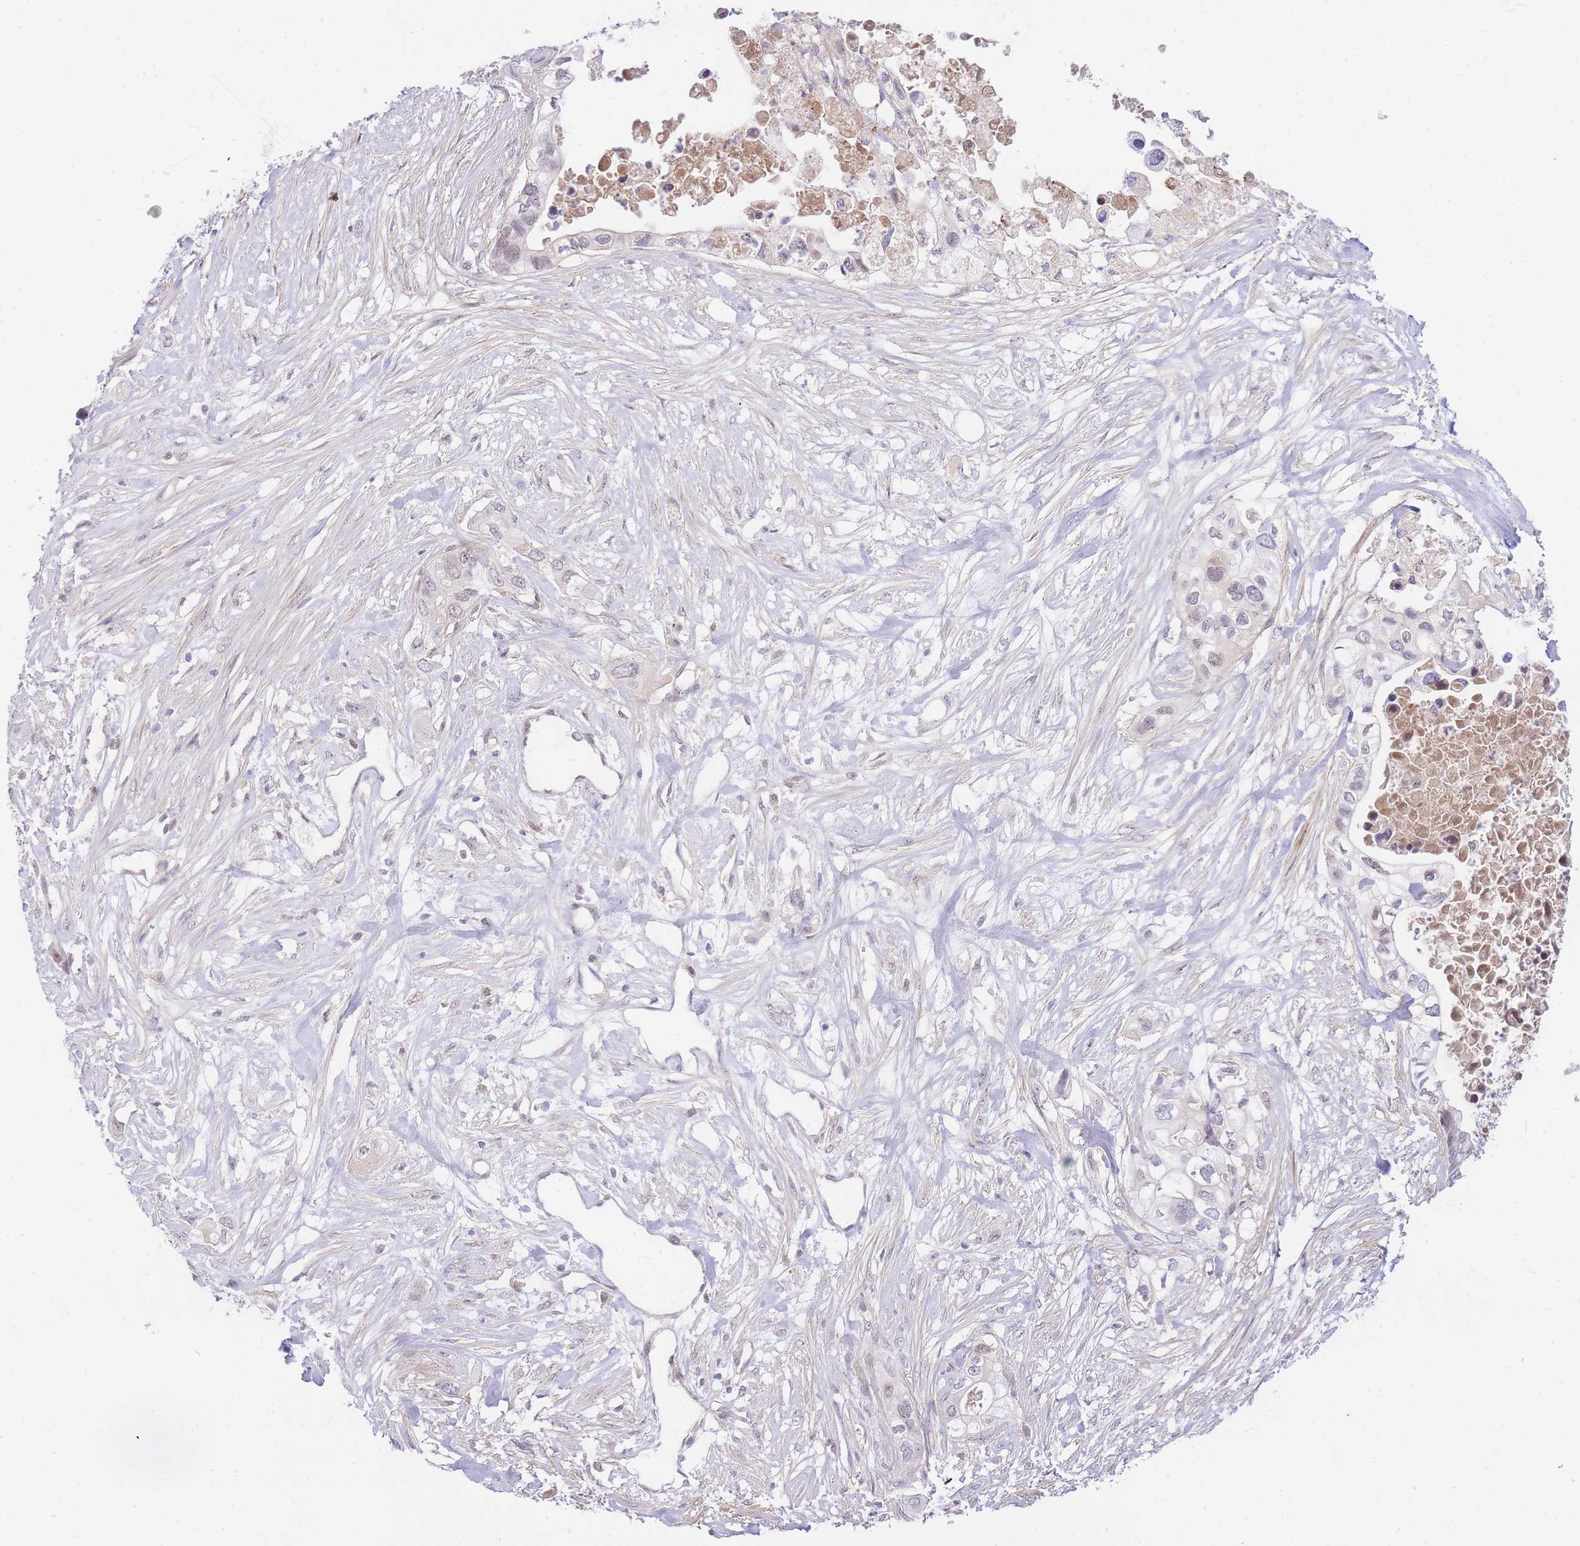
{"staining": {"intensity": "negative", "quantity": "none", "location": "none"}, "tissue": "pancreatic cancer", "cell_type": "Tumor cells", "image_type": "cancer", "snomed": [{"axis": "morphology", "description": "Adenocarcinoma, NOS"}, {"axis": "topography", "description": "Pancreas"}], "caption": "This is an immunohistochemistry image of human pancreatic cancer. There is no expression in tumor cells.", "gene": "TLE2", "patient": {"sex": "female", "age": 63}}